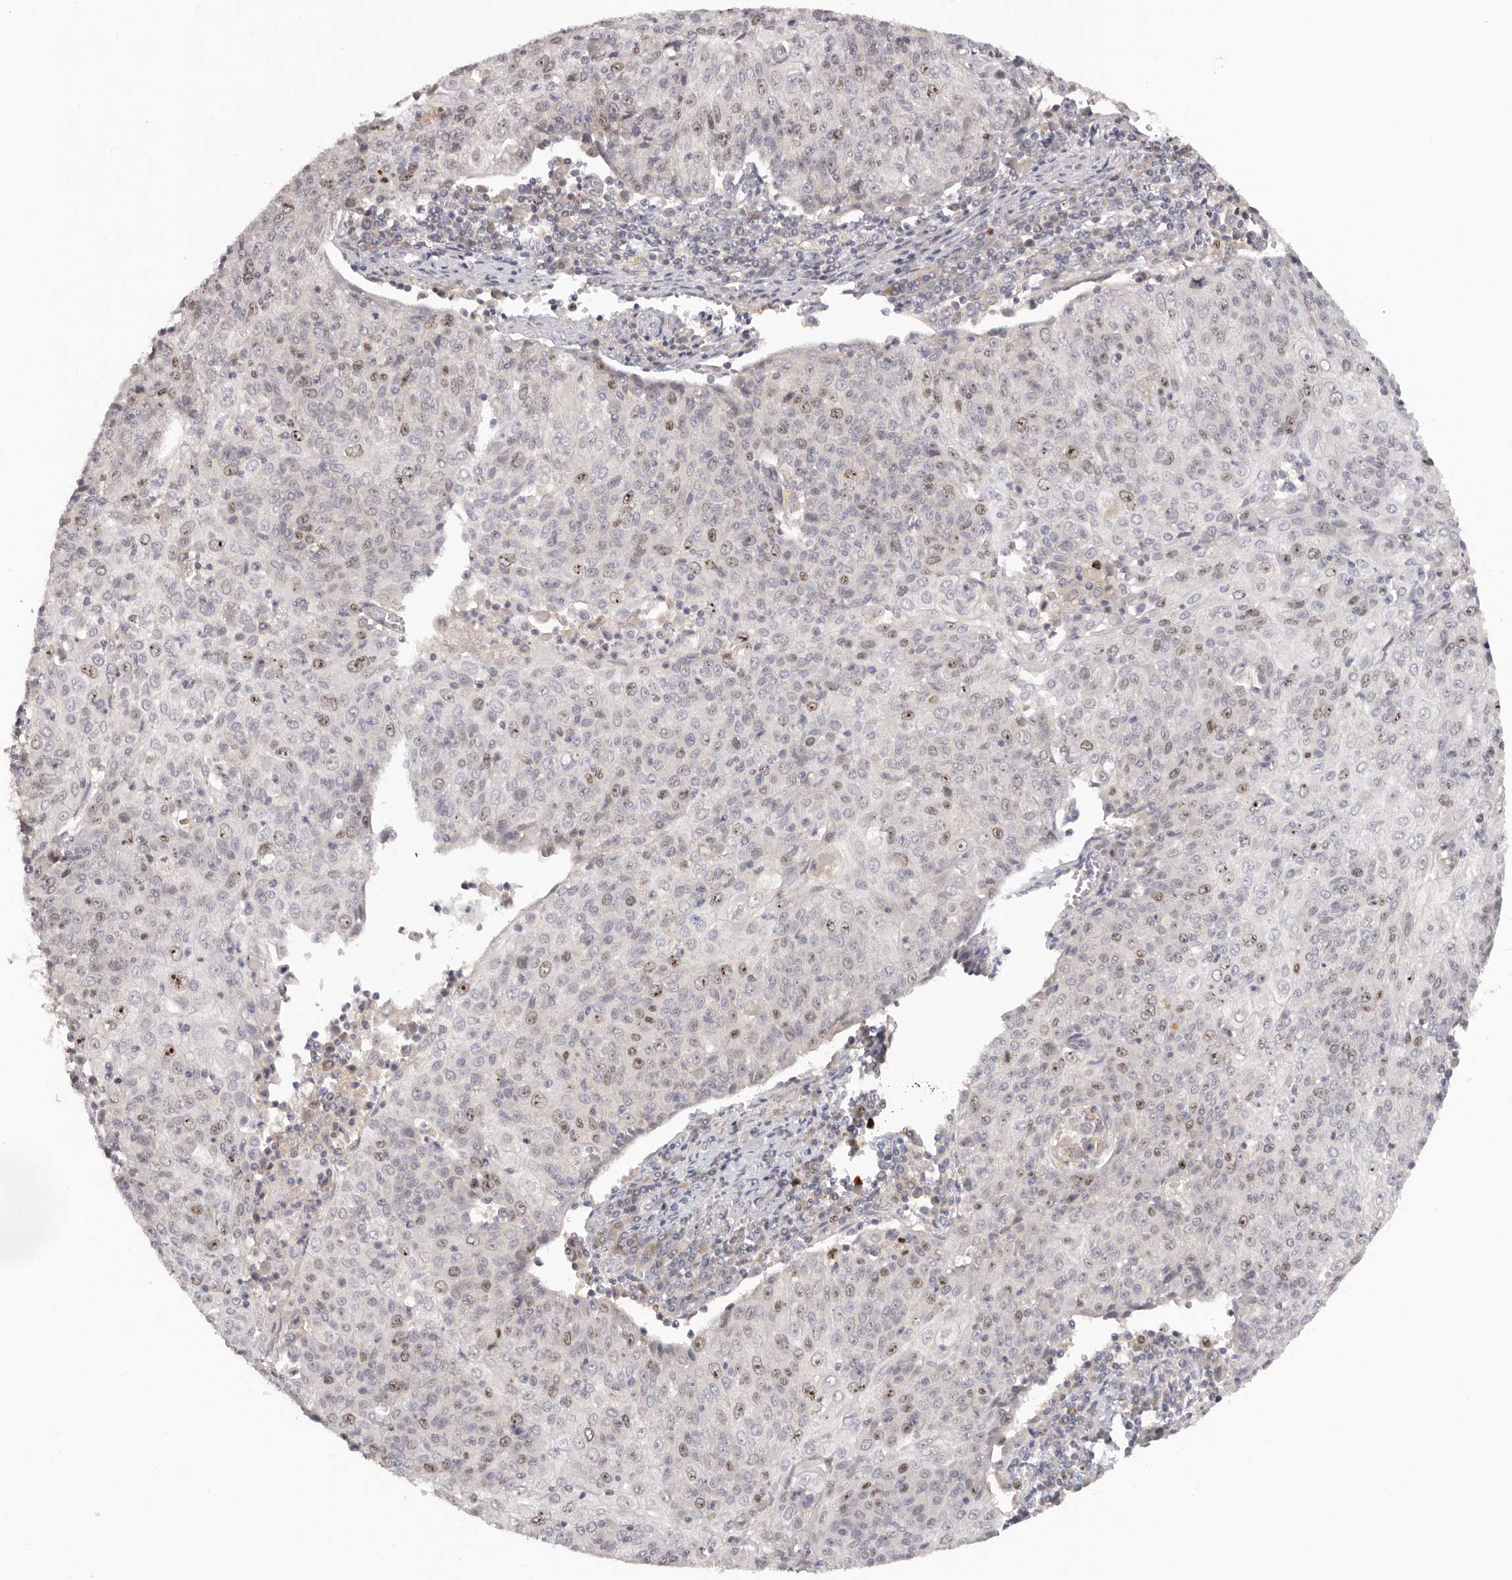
{"staining": {"intensity": "moderate", "quantity": "<25%", "location": "nuclear"}, "tissue": "cervical cancer", "cell_type": "Tumor cells", "image_type": "cancer", "snomed": [{"axis": "morphology", "description": "Squamous cell carcinoma, NOS"}, {"axis": "topography", "description": "Cervix"}], "caption": "Tumor cells demonstrate moderate nuclear expression in approximately <25% of cells in squamous cell carcinoma (cervical). (Stains: DAB in brown, nuclei in blue, Microscopy: brightfield microscopy at high magnification).", "gene": "CCDC190", "patient": {"sex": "female", "age": 48}}